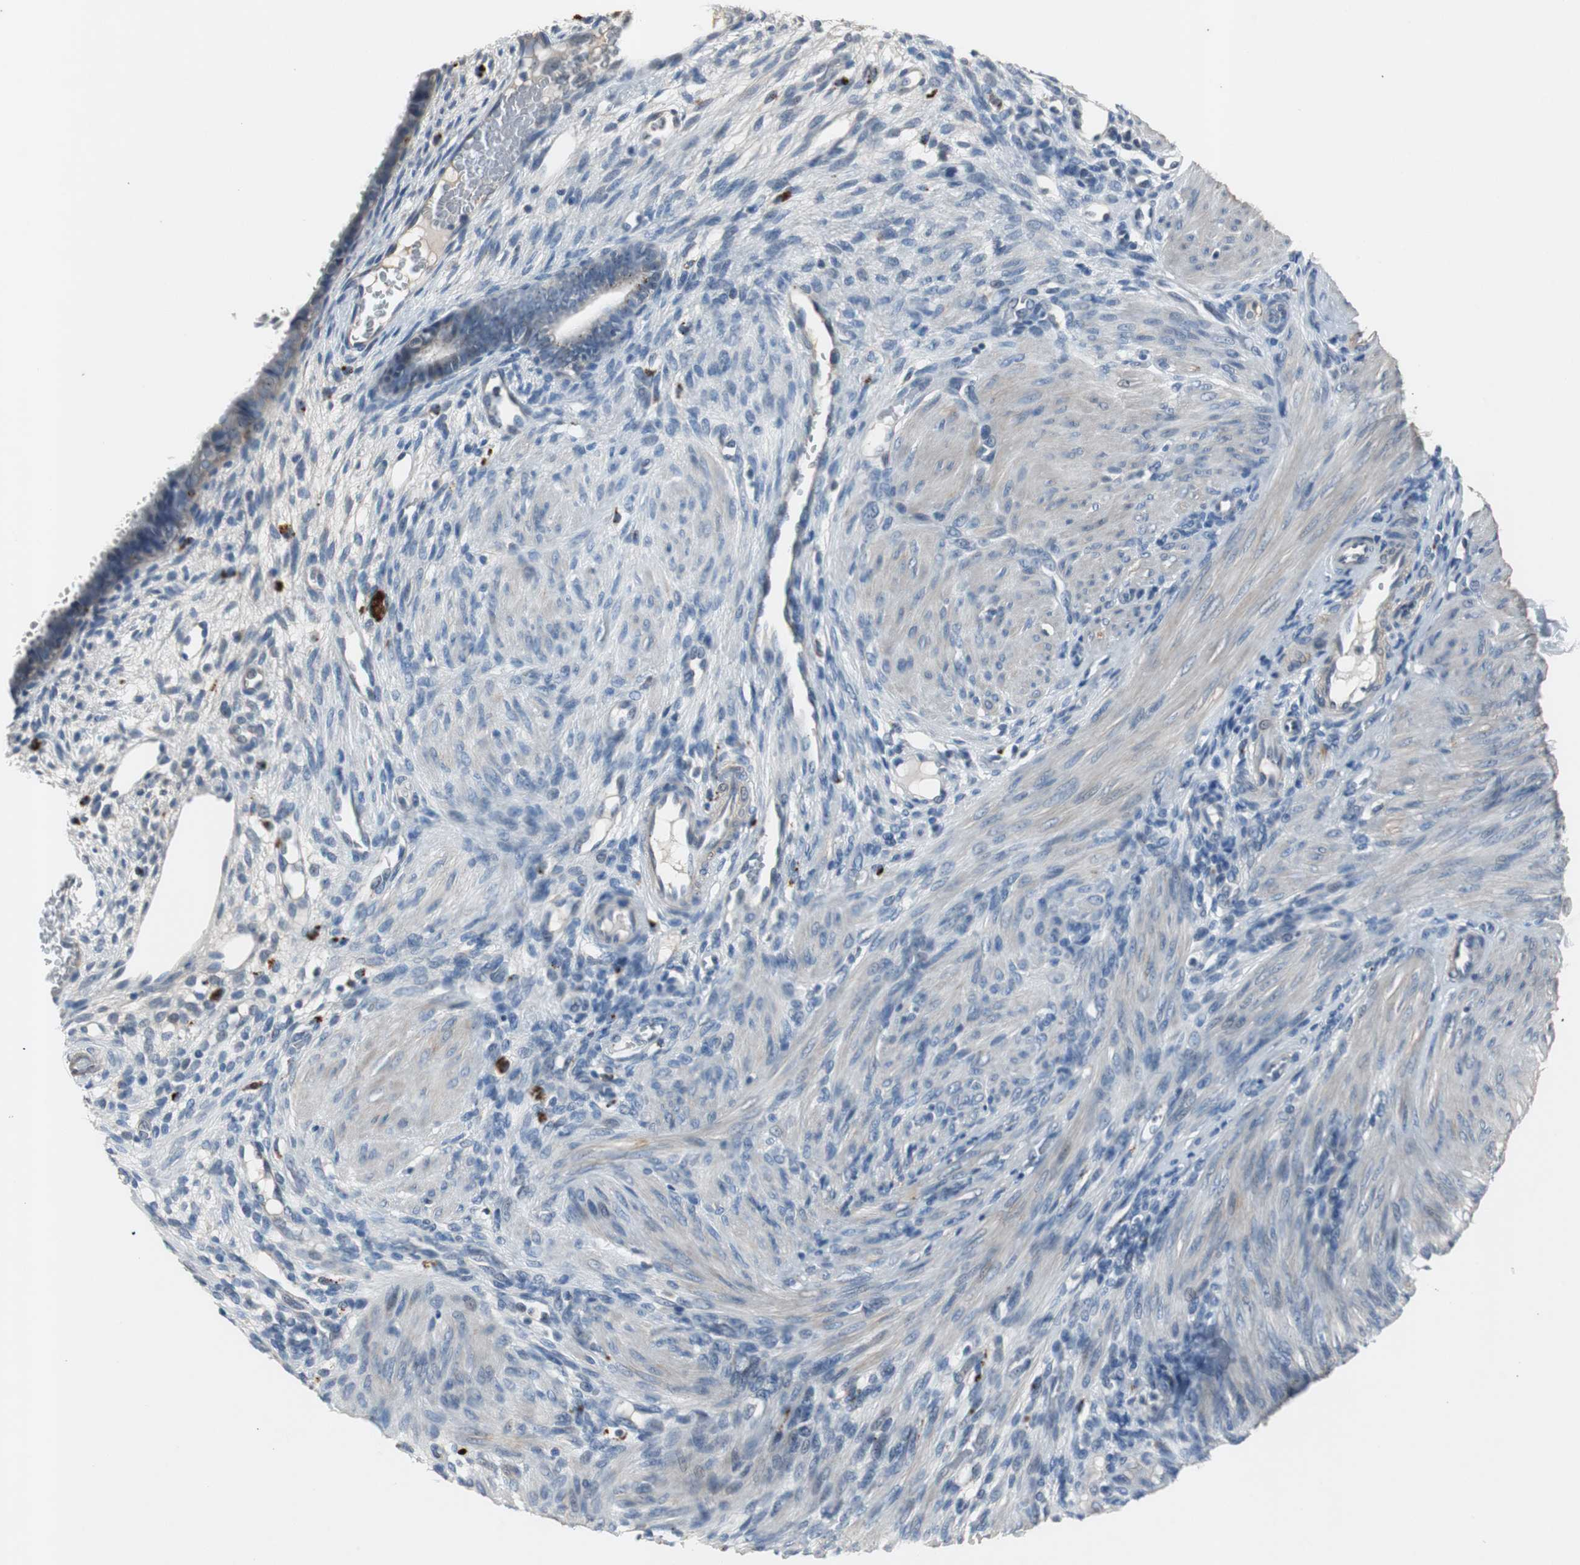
{"staining": {"intensity": "negative", "quantity": "none", "location": "none"}, "tissue": "endometrium", "cell_type": "Cells in endometrial stroma", "image_type": "normal", "snomed": [{"axis": "morphology", "description": "Normal tissue, NOS"}, {"axis": "topography", "description": "Endometrium"}], "caption": "The histopathology image displays no significant staining in cells in endometrial stroma of endometrium. (Stains: DAB (3,3'-diaminobenzidine) immunohistochemistry with hematoxylin counter stain, Microscopy: brightfield microscopy at high magnification).", "gene": "PCYT1B", "patient": {"sex": "female", "age": 72}}